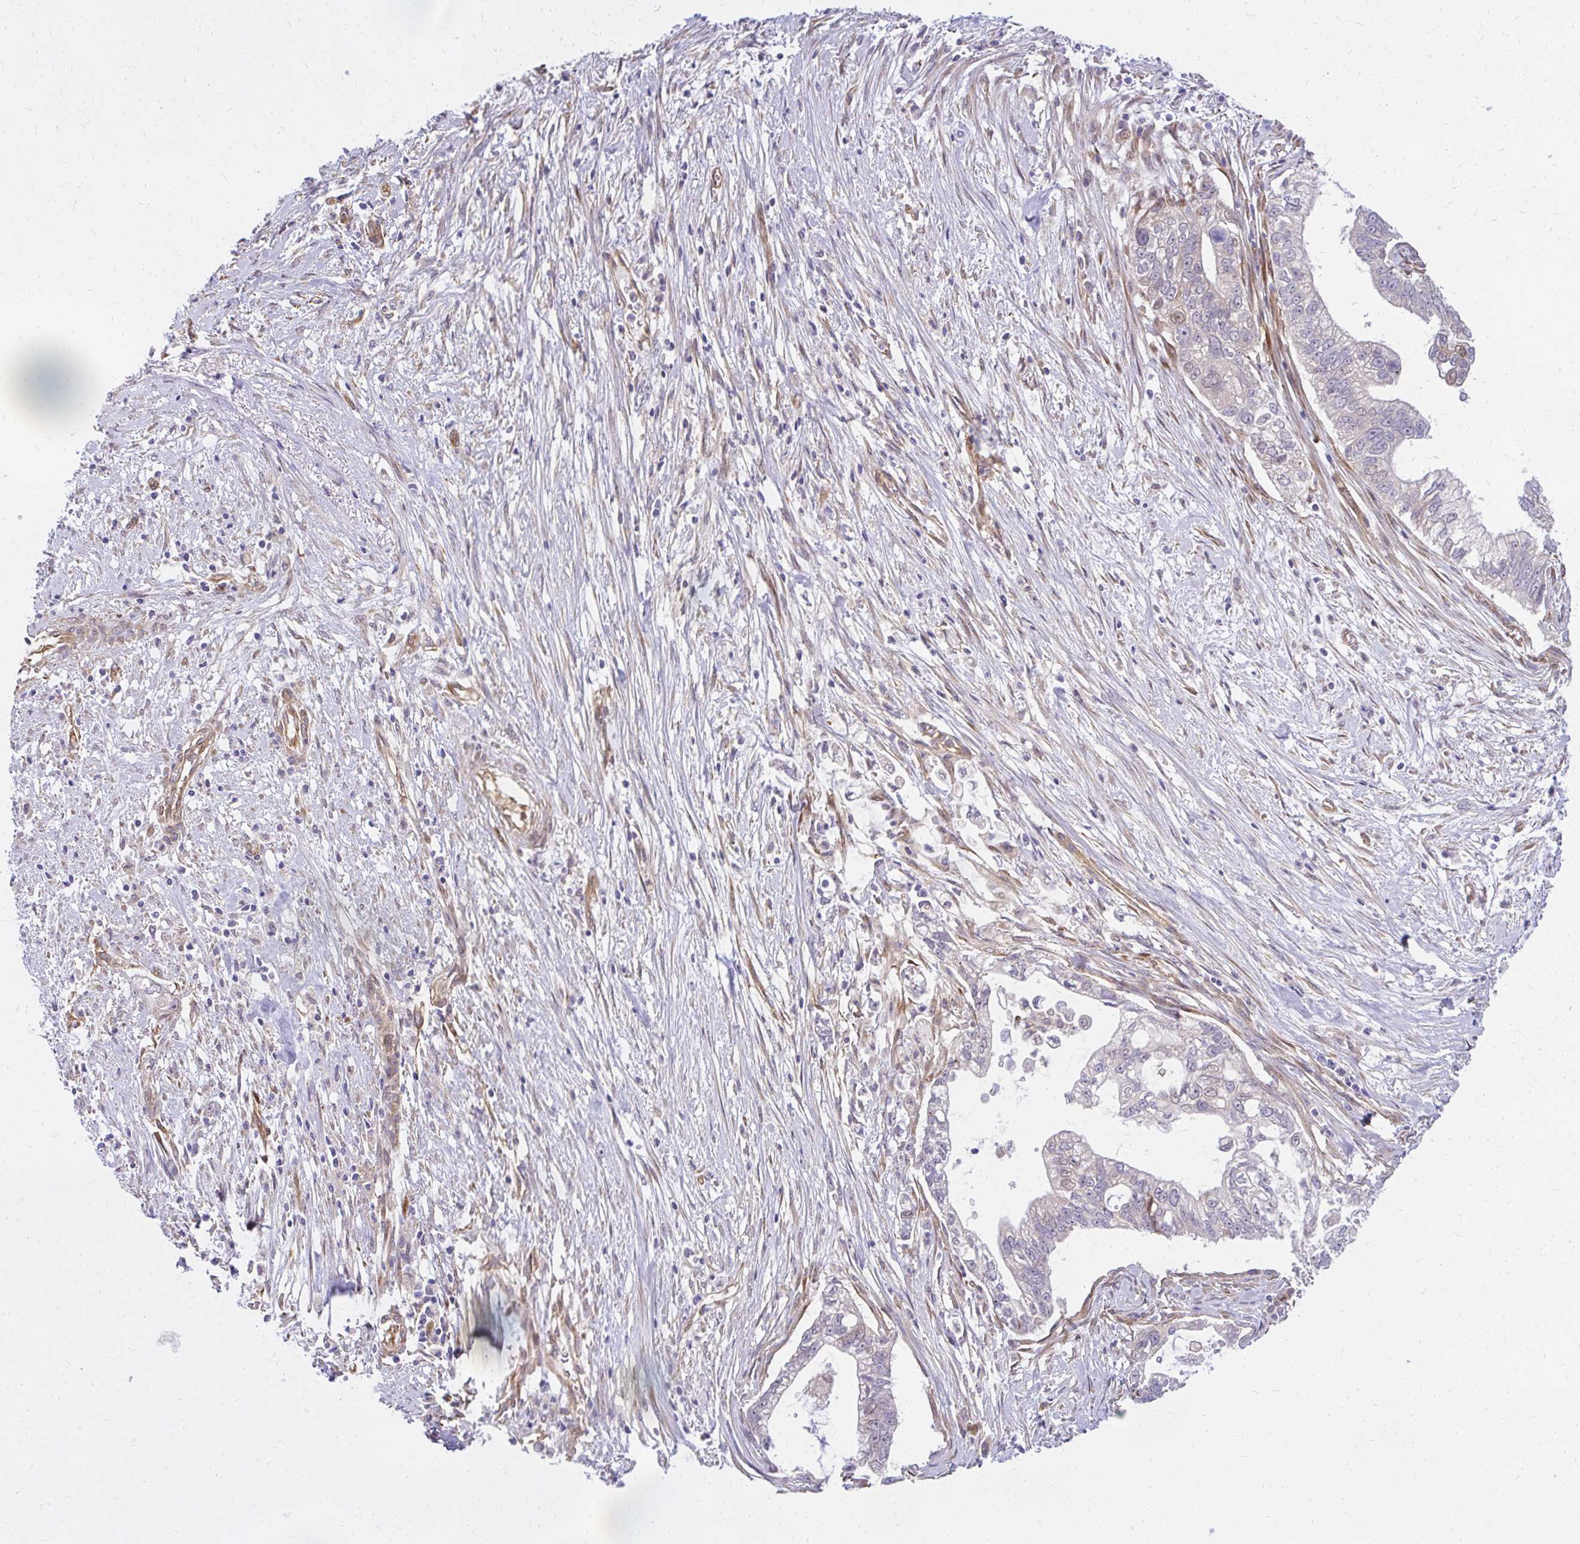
{"staining": {"intensity": "negative", "quantity": "none", "location": "none"}, "tissue": "pancreatic cancer", "cell_type": "Tumor cells", "image_type": "cancer", "snomed": [{"axis": "morphology", "description": "Adenocarcinoma, NOS"}, {"axis": "topography", "description": "Pancreas"}], "caption": "There is no significant expression in tumor cells of pancreatic cancer.", "gene": "RSKR", "patient": {"sex": "male", "age": 70}}